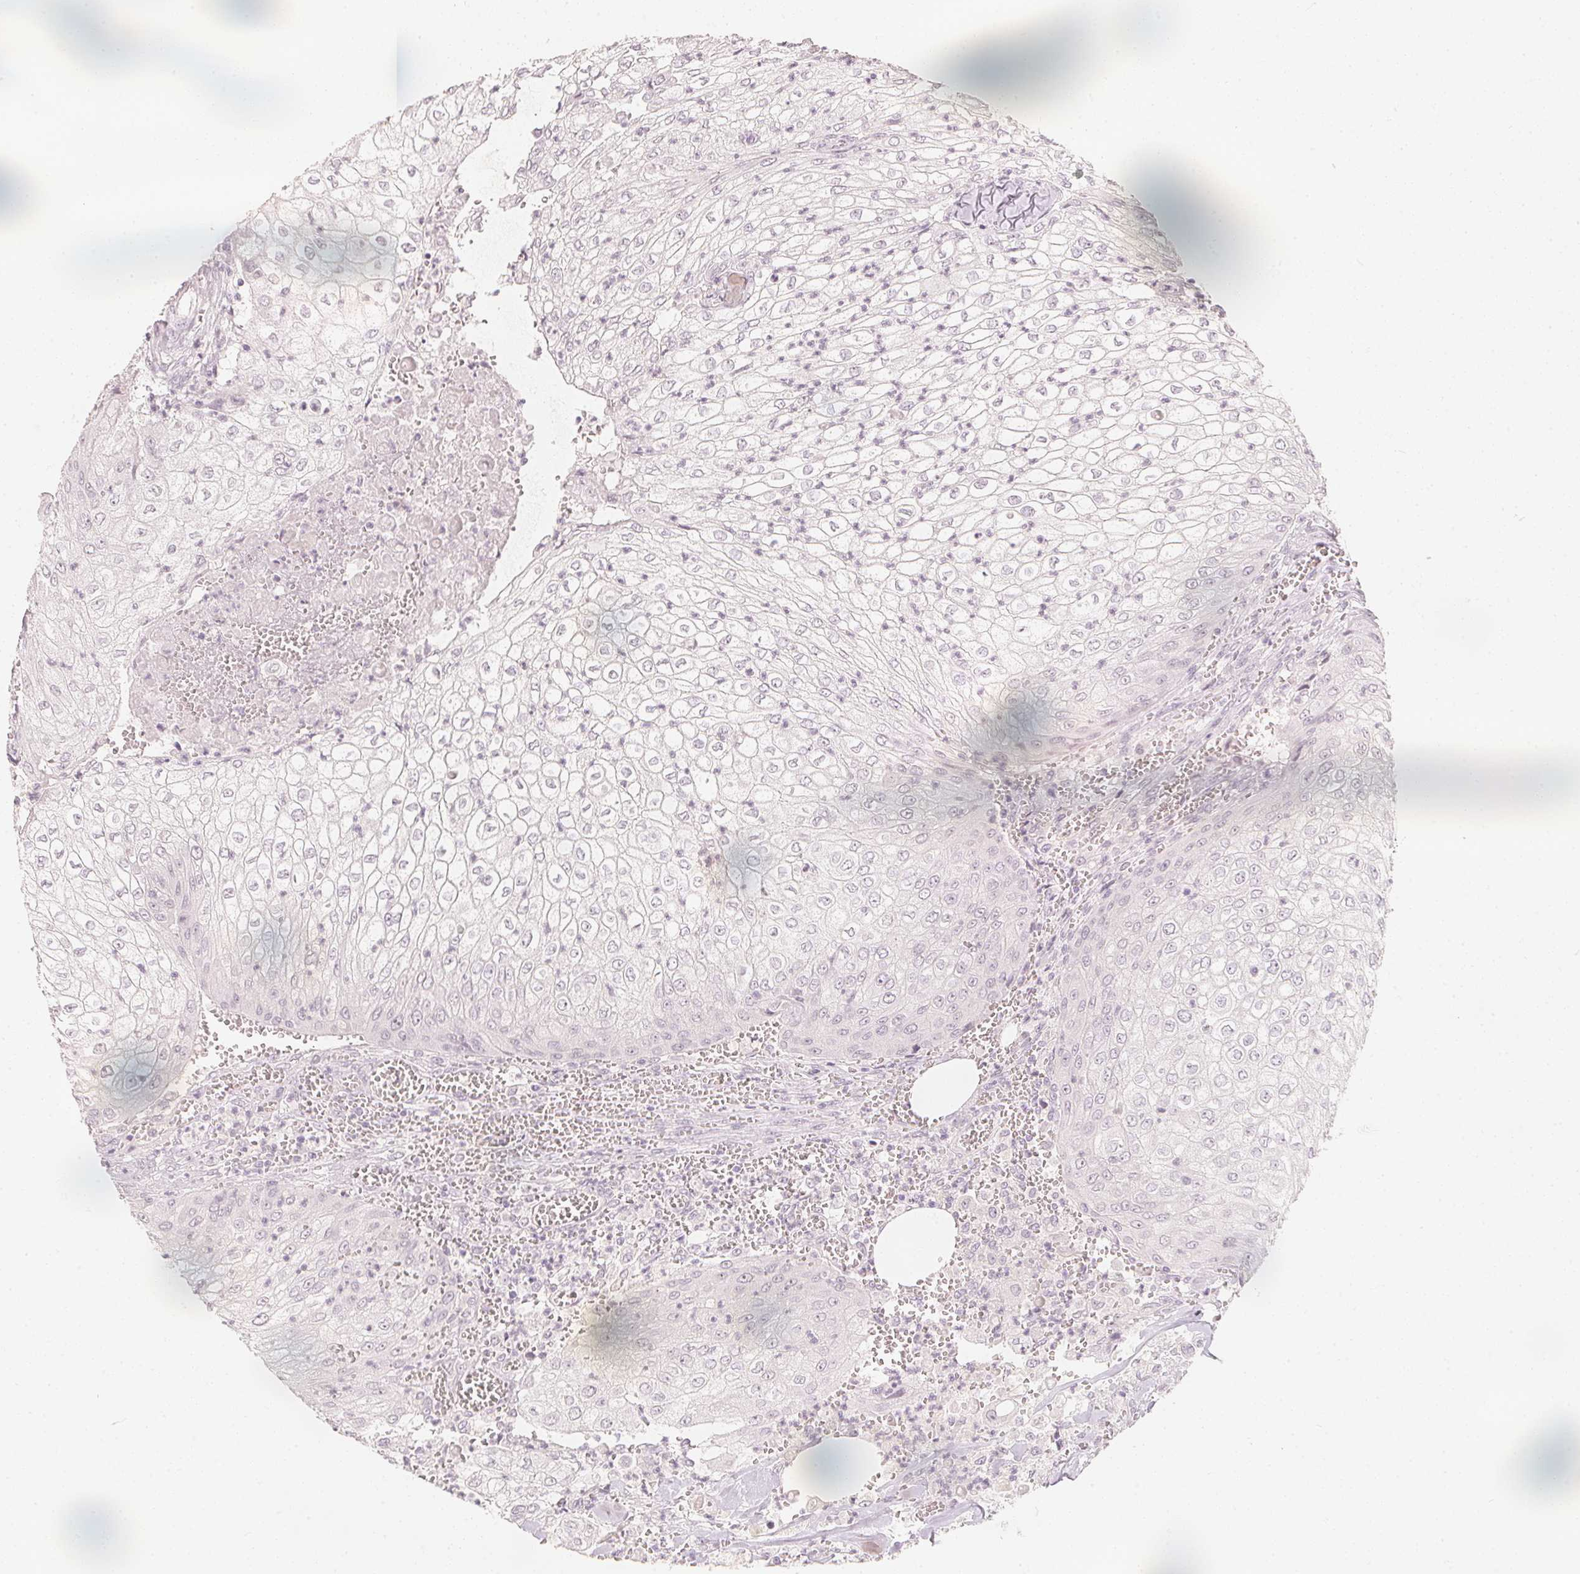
{"staining": {"intensity": "negative", "quantity": "none", "location": "none"}, "tissue": "urothelial cancer", "cell_type": "Tumor cells", "image_type": "cancer", "snomed": [{"axis": "morphology", "description": "Urothelial carcinoma, High grade"}, {"axis": "topography", "description": "Urinary bladder"}], "caption": "An IHC histopathology image of urothelial cancer is shown. There is no staining in tumor cells of urothelial cancer. (Stains: DAB immunohistochemistry (IHC) with hematoxylin counter stain, Microscopy: brightfield microscopy at high magnification).", "gene": "CALB1", "patient": {"sex": "male", "age": 62}}